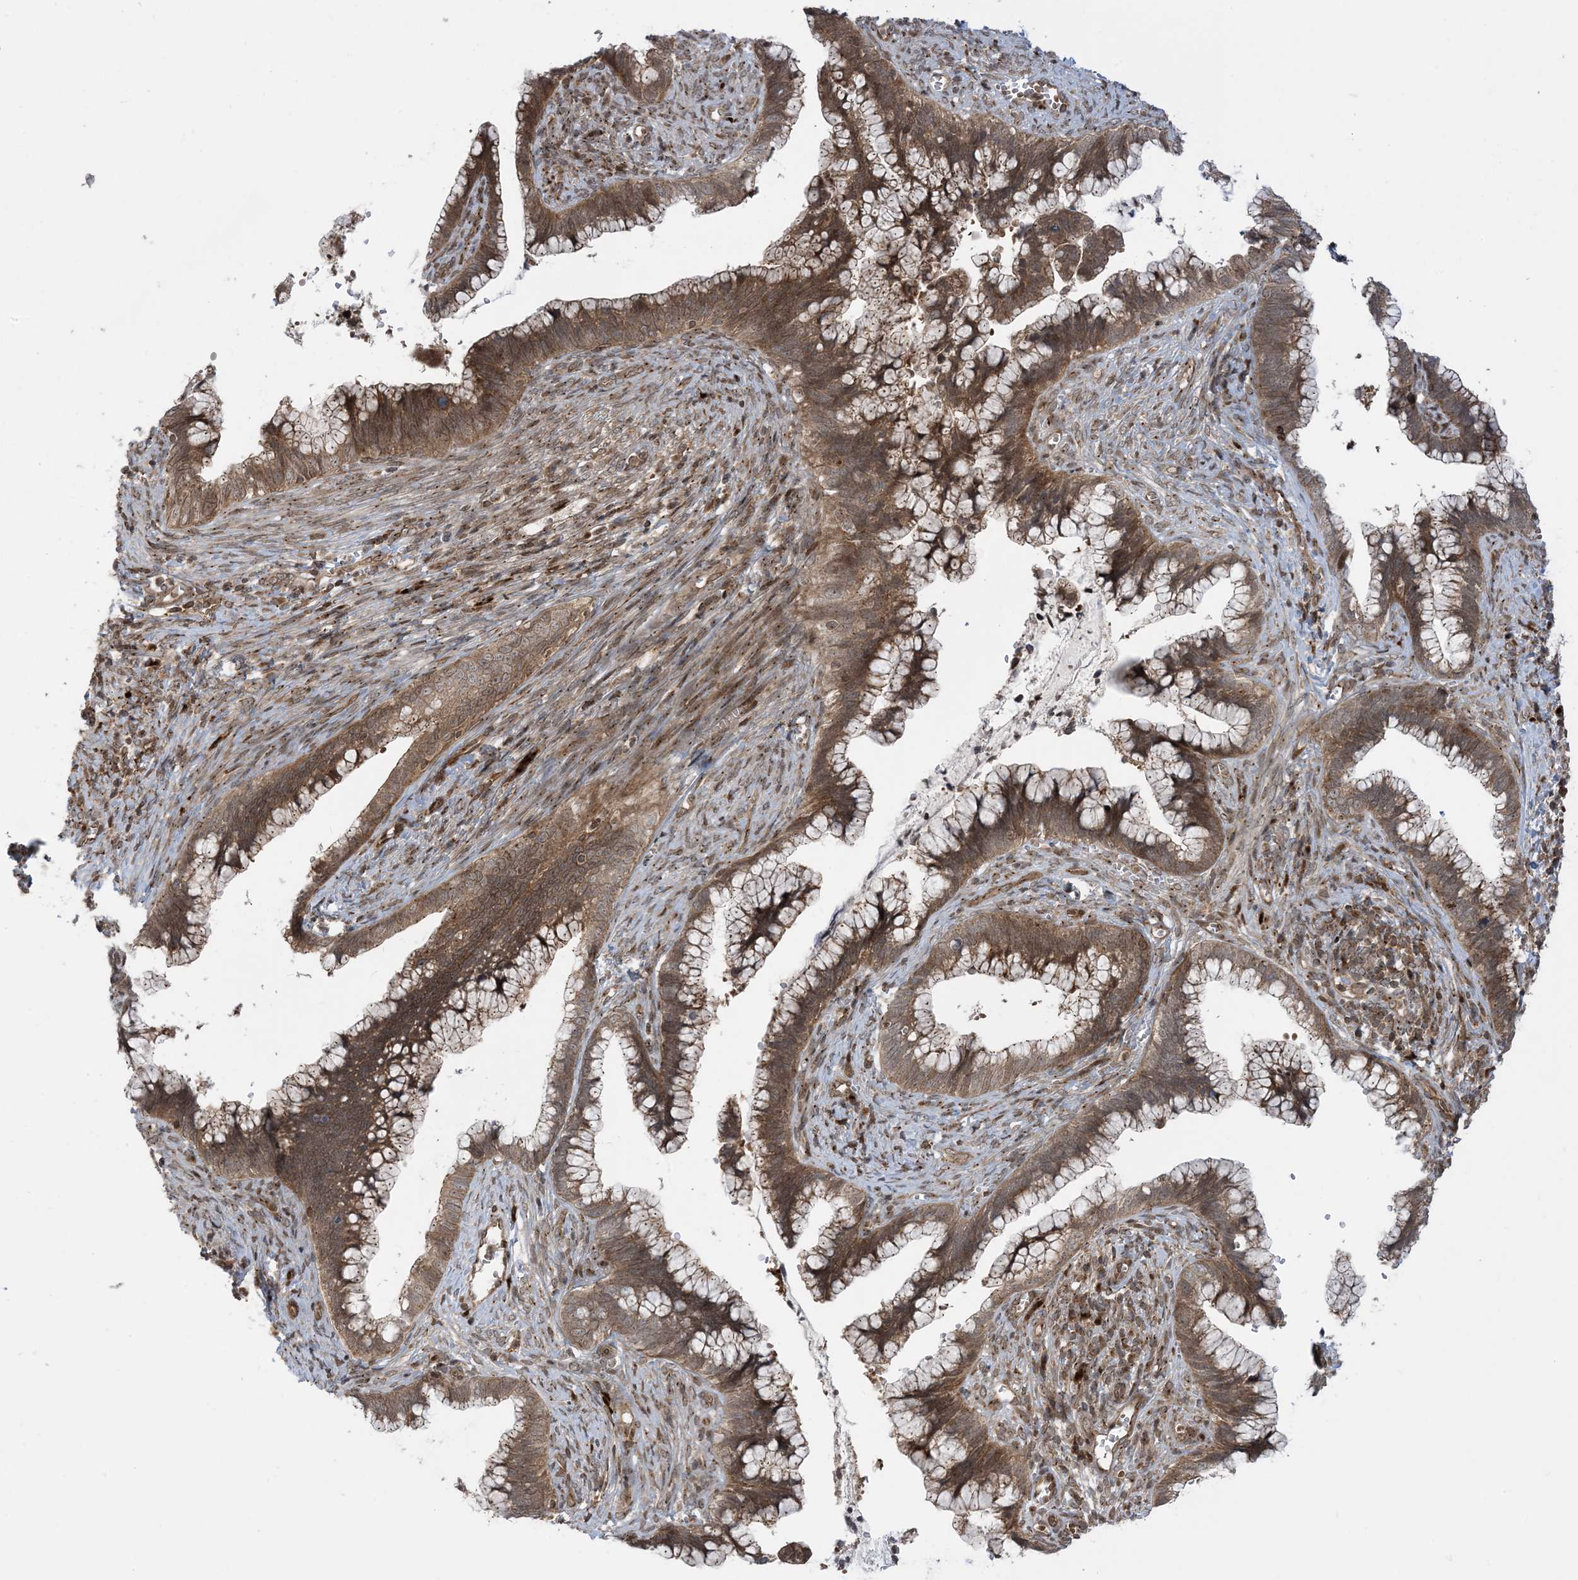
{"staining": {"intensity": "strong", "quantity": ">75%", "location": "cytoplasmic/membranous"}, "tissue": "cervical cancer", "cell_type": "Tumor cells", "image_type": "cancer", "snomed": [{"axis": "morphology", "description": "Adenocarcinoma, NOS"}, {"axis": "topography", "description": "Cervix"}], "caption": "A high amount of strong cytoplasmic/membranous expression is present in approximately >75% of tumor cells in adenocarcinoma (cervical) tissue. (DAB IHC, brown staining for protein, blue staining for nuclei).", "gene": "CASP4", "patient": {"sex": "female", "age": 44}}